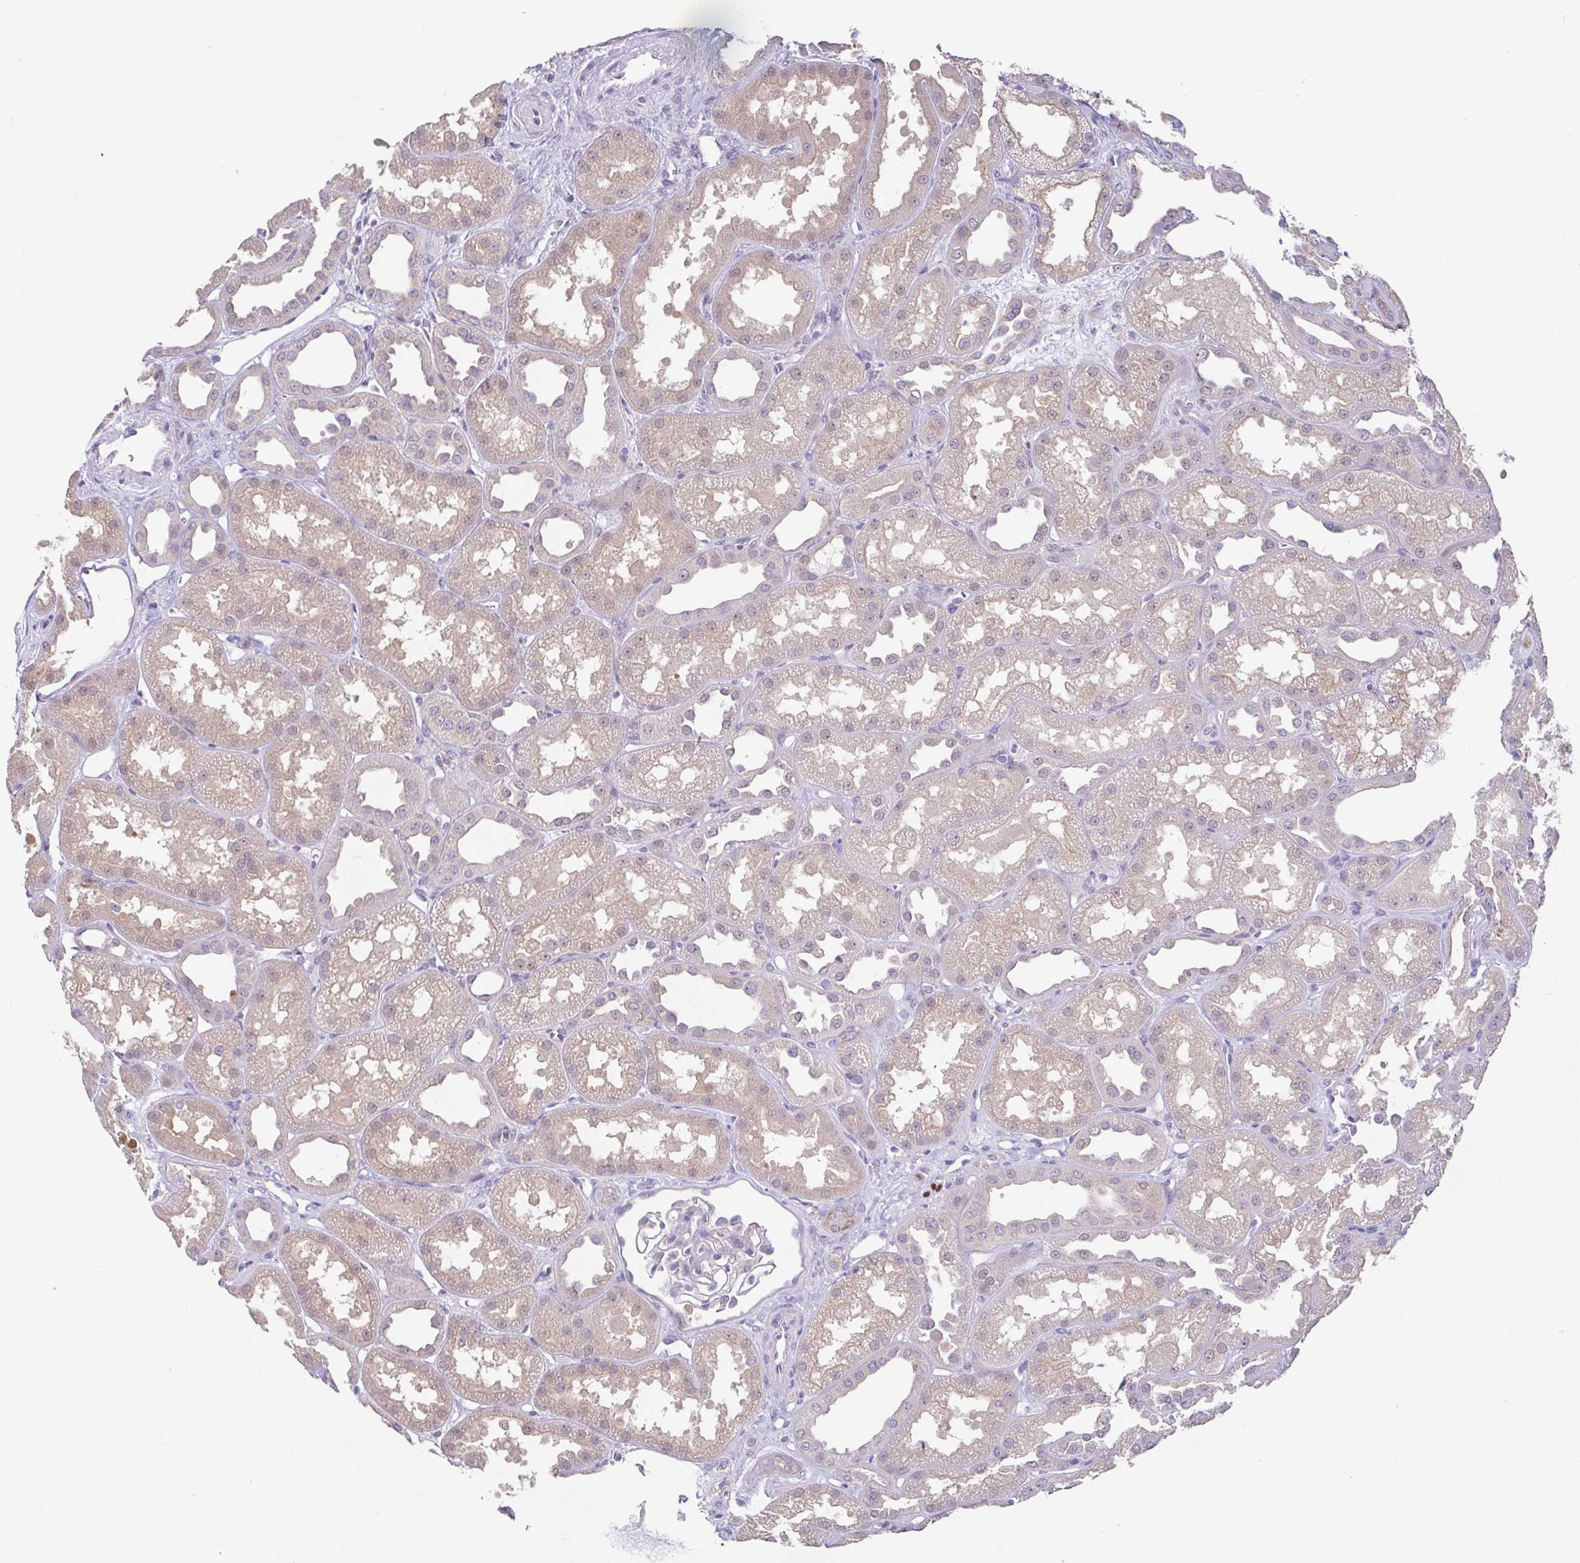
{"staining": {"intensity": "negative", "quantity": "none", "location": "none"}, "tissue": "kidney", "cell_type": "Cells in glomeruli", "image_type": "normal", "snomed": [{"axis": "morphology", "description": "Normal tissue, NOS"}, {"axis": "topography", "description": "Kidney"}], "caption": "An image of kidney stained for a protein shows no brown staining in cells in glomeruli.", "gene": "UBE2Q1", "patient": {"sex": "male", "age": 61}}